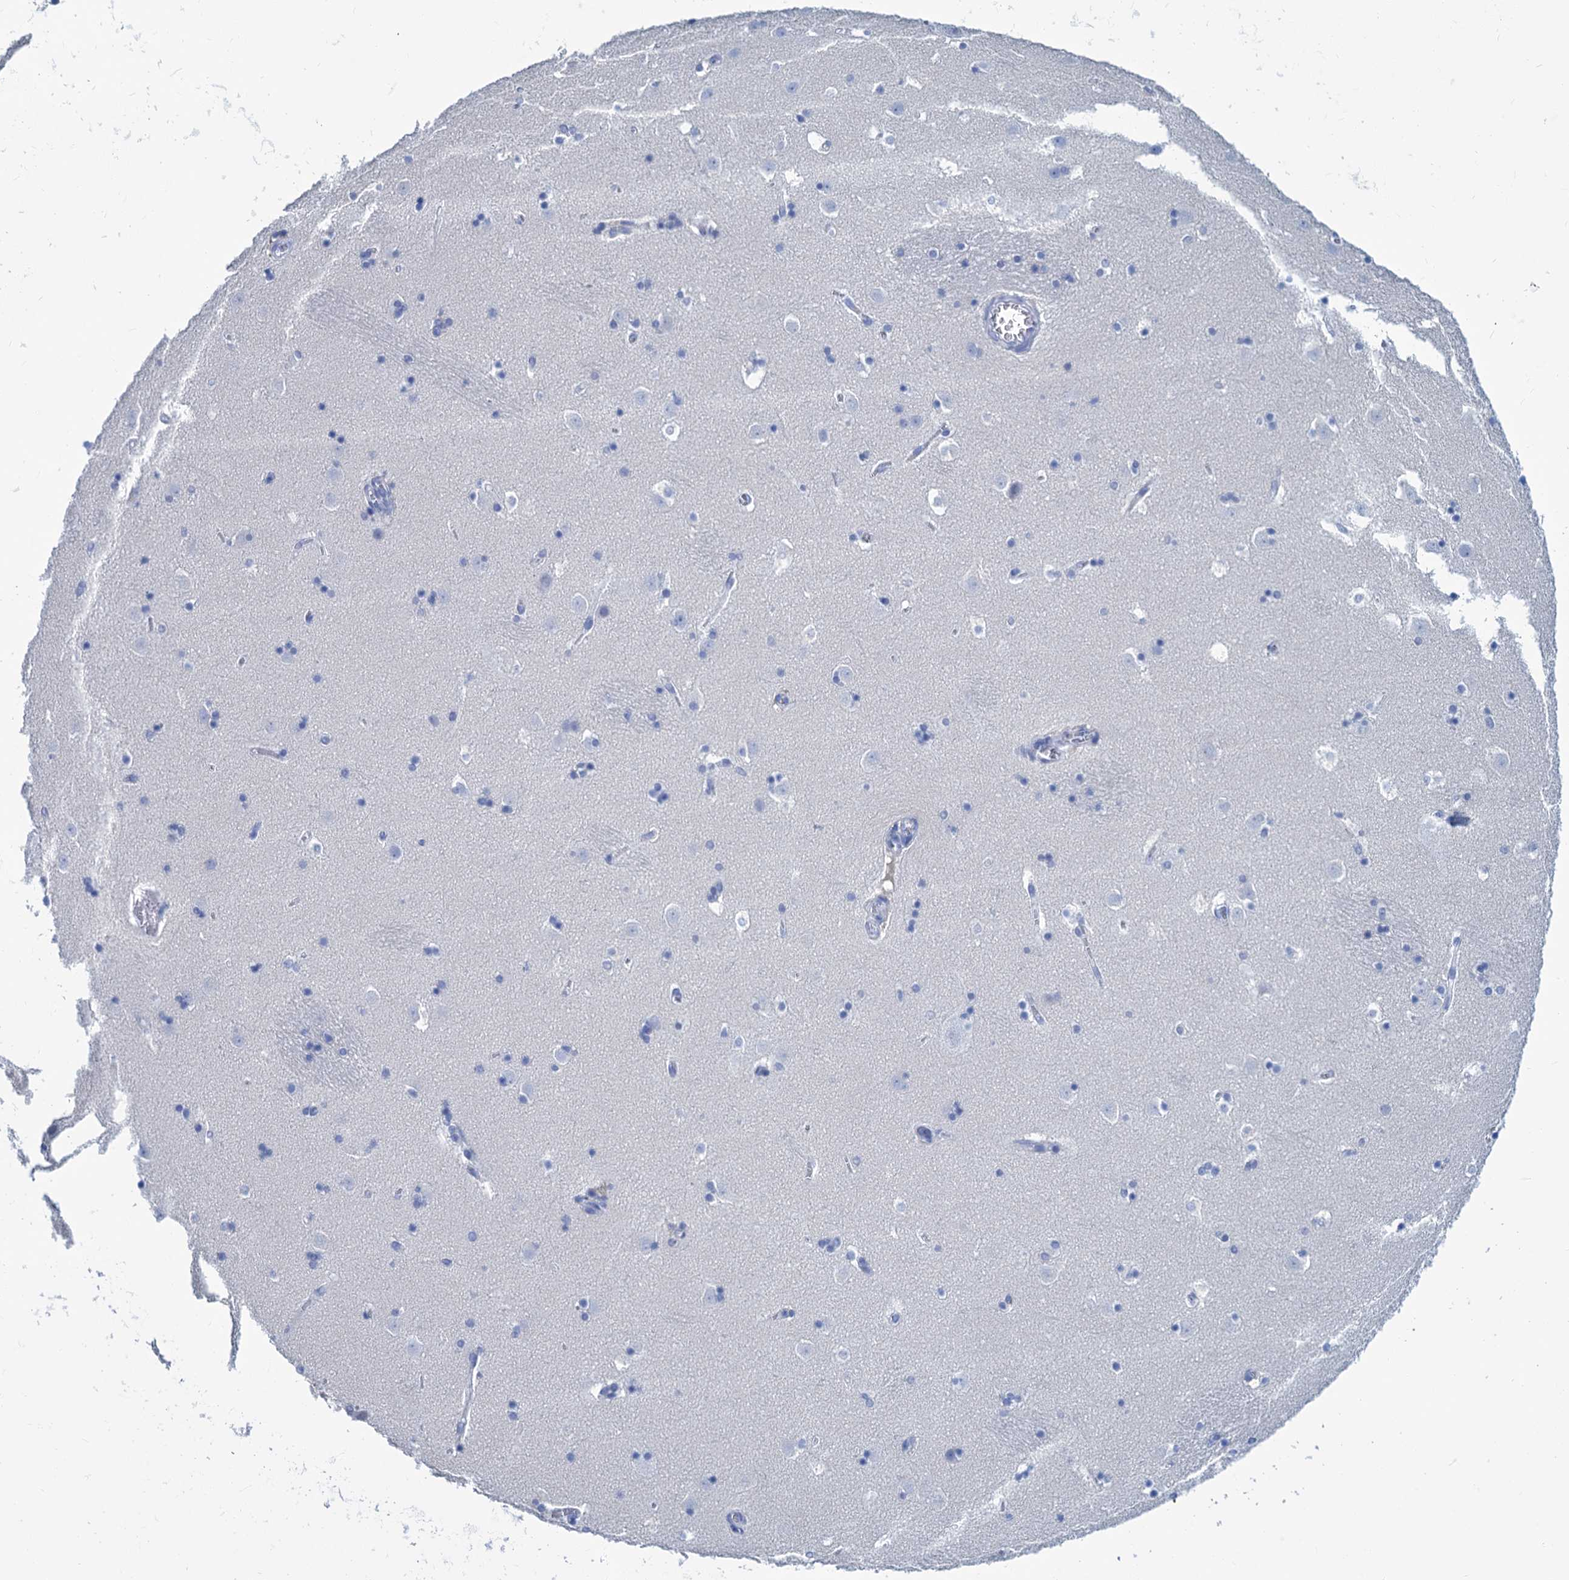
{"staining": {"intensity": "negative", "quantity": "none", "location": "none"}, "tissue": "caudate", "cell_type": "Glial cells", "image_type": "normal", "snomed": [{"axis": "morphology", "description": "Normal tissue, NOS"}, {"axis": "topography", "description": "Lateral ventricle wall"}], "caption": "Protein analysis of normal caudate exhibits no significant expression in glial cells.", "gene": "CABYR", "patient": {"sex": "male", "age": 45}}